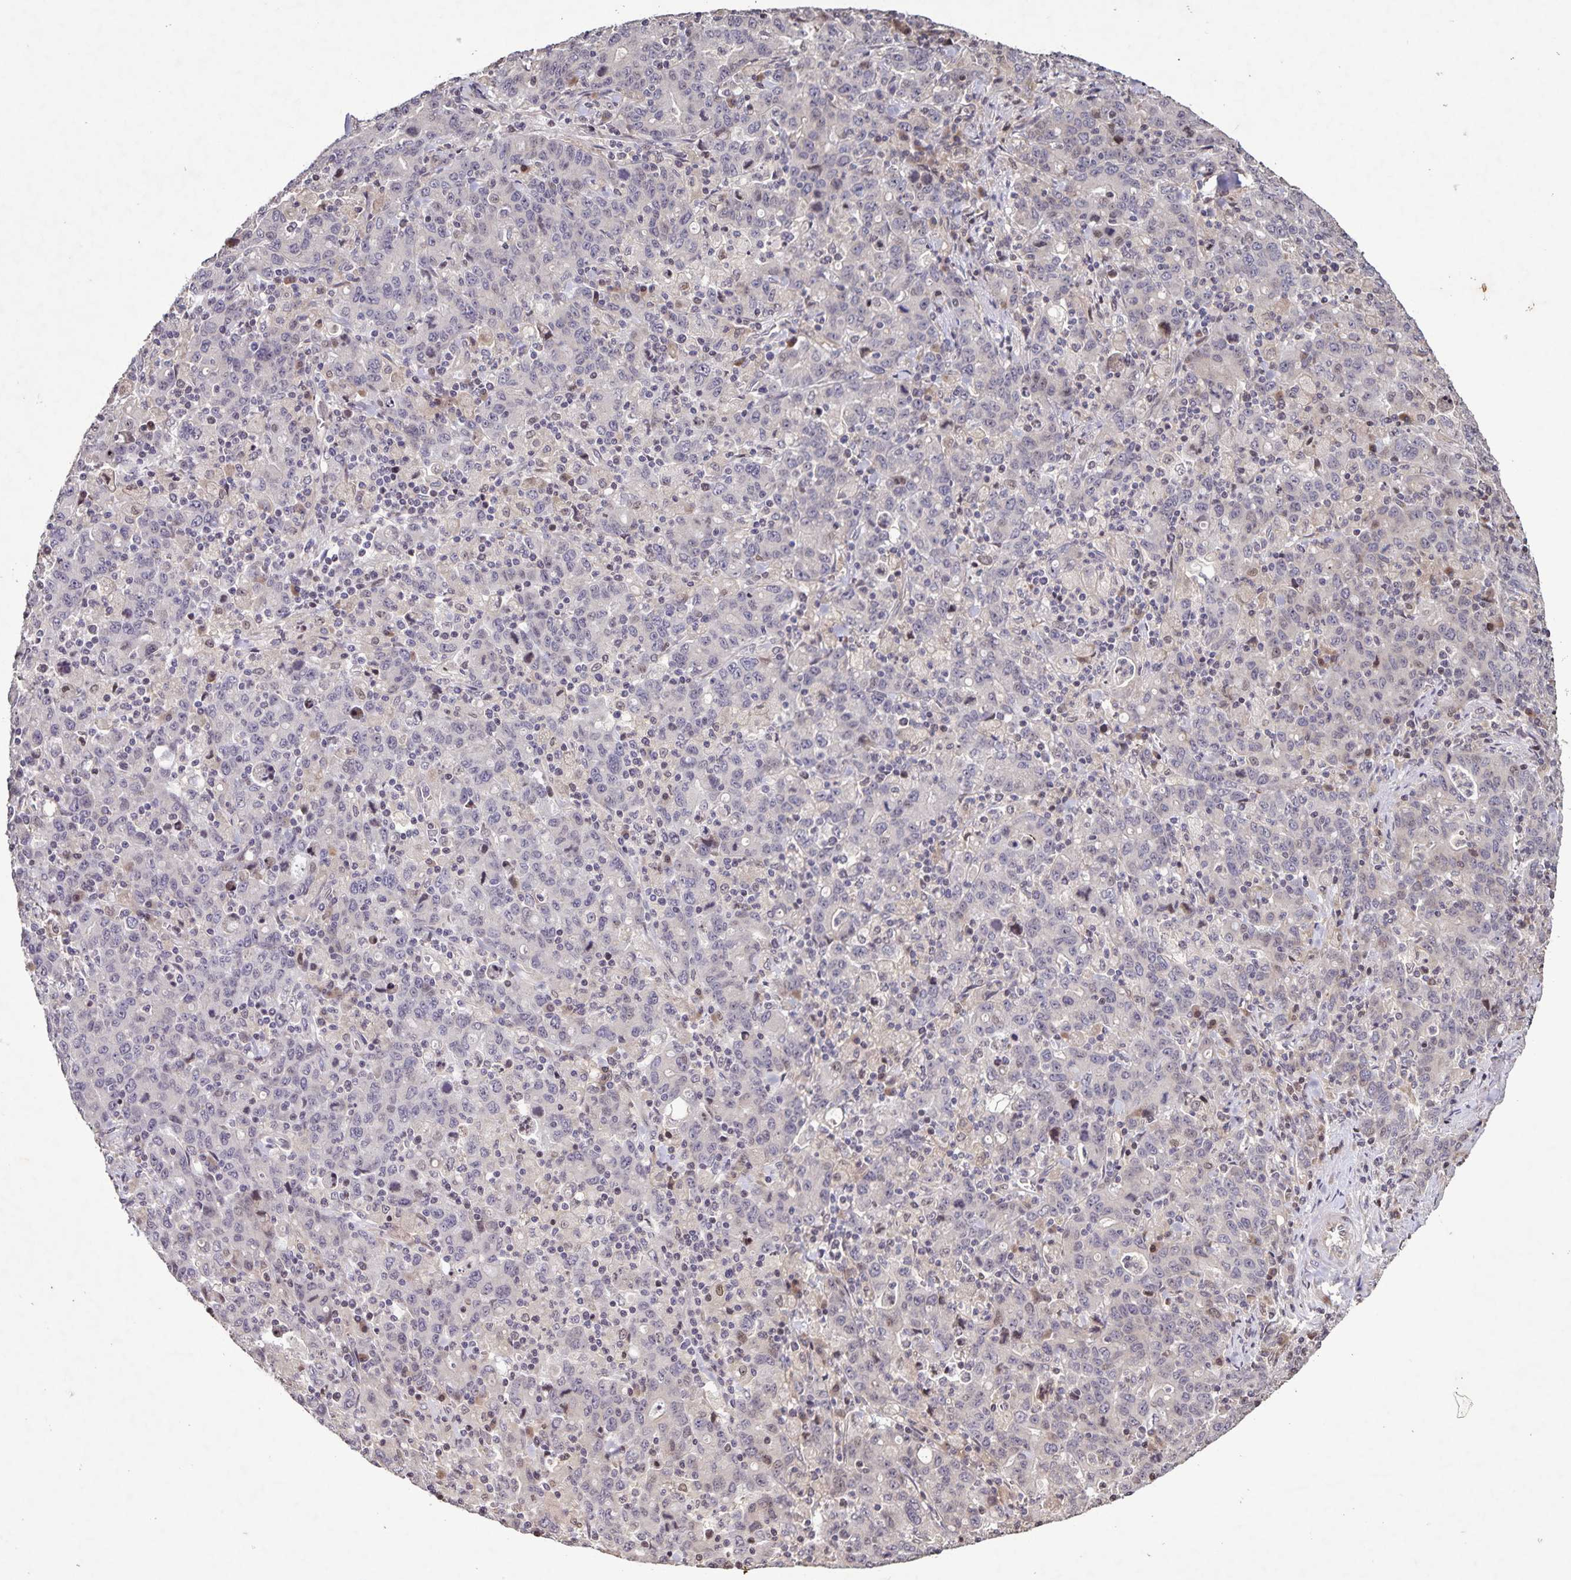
{"staining": {"intensity": "negative", "quantity": "none", "location": "none"}, "tissue": "stomach cancer", "cell_type": "Tumor cells", "image_type": "cancer", "snomed": [{"axis": "morphology", "description": "Adenocarcinoma, NOS"}, {"axis": "topography", "description": "Stomach, upper"}], "caption": "A micrograph of human stomach cancer is negative for staining in tumor cells.", "gene": "GDF2", "patient": {"sex": "male", "age": 69}}